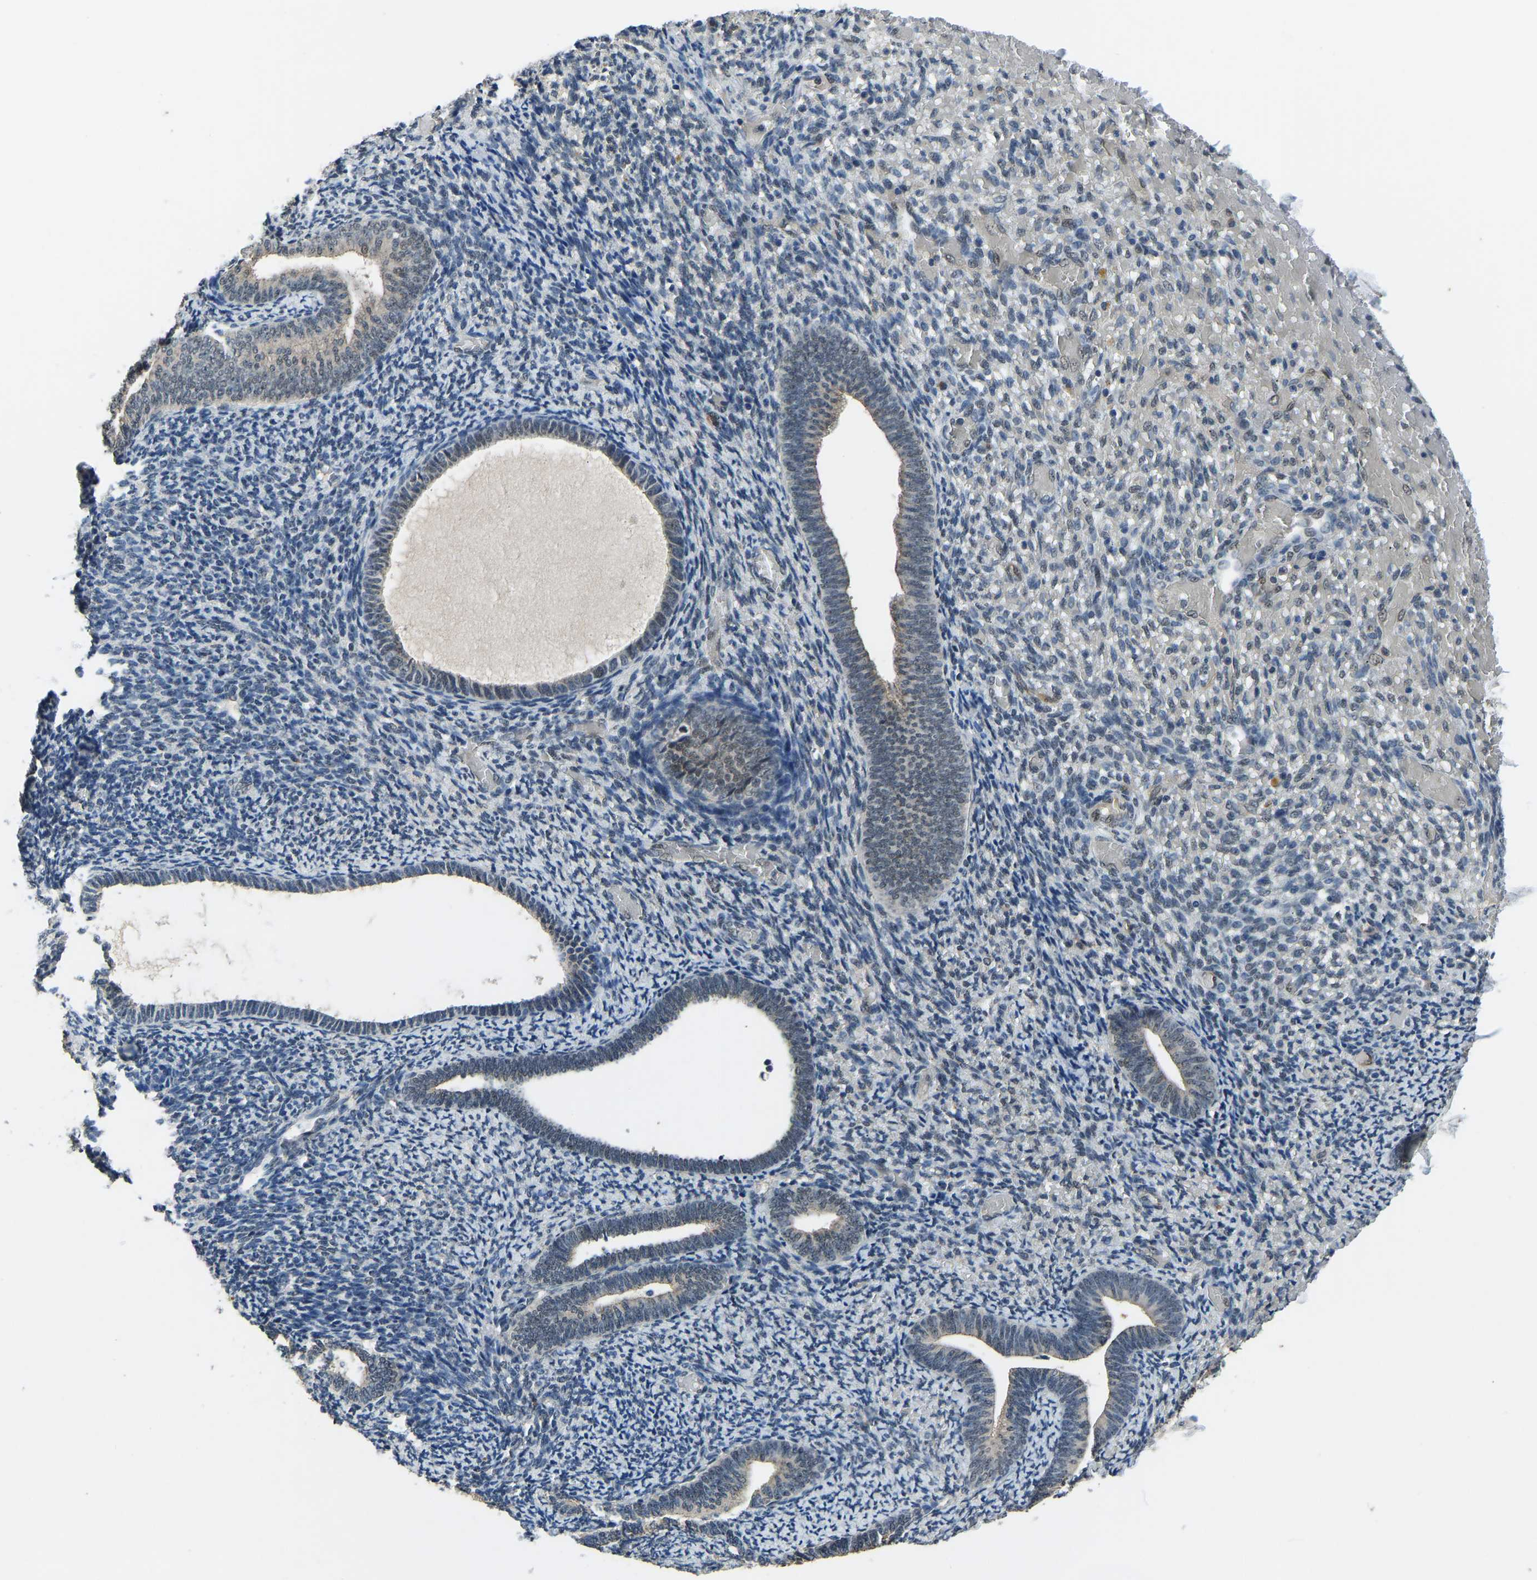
{"staining": {"intensity": "negative", "quantity": "none", "location": "none"}, "tissue": "endometrium", "cell_type": "Cells in endometrial stroma", "image_type": "normal", "snomed": [{"axis": "morphology", "description": "Normal tissue, NOS"}, {"axis": "topography", "description": "Endometrium"}], "caption": "Photomicrograph shows no protein expression in cells in endometrial stroma of normal endometrium. (DAB immunohistochemistry, high magnification).", "gene": "TOX4", "patient": {"sex": "female", "age": 66}}